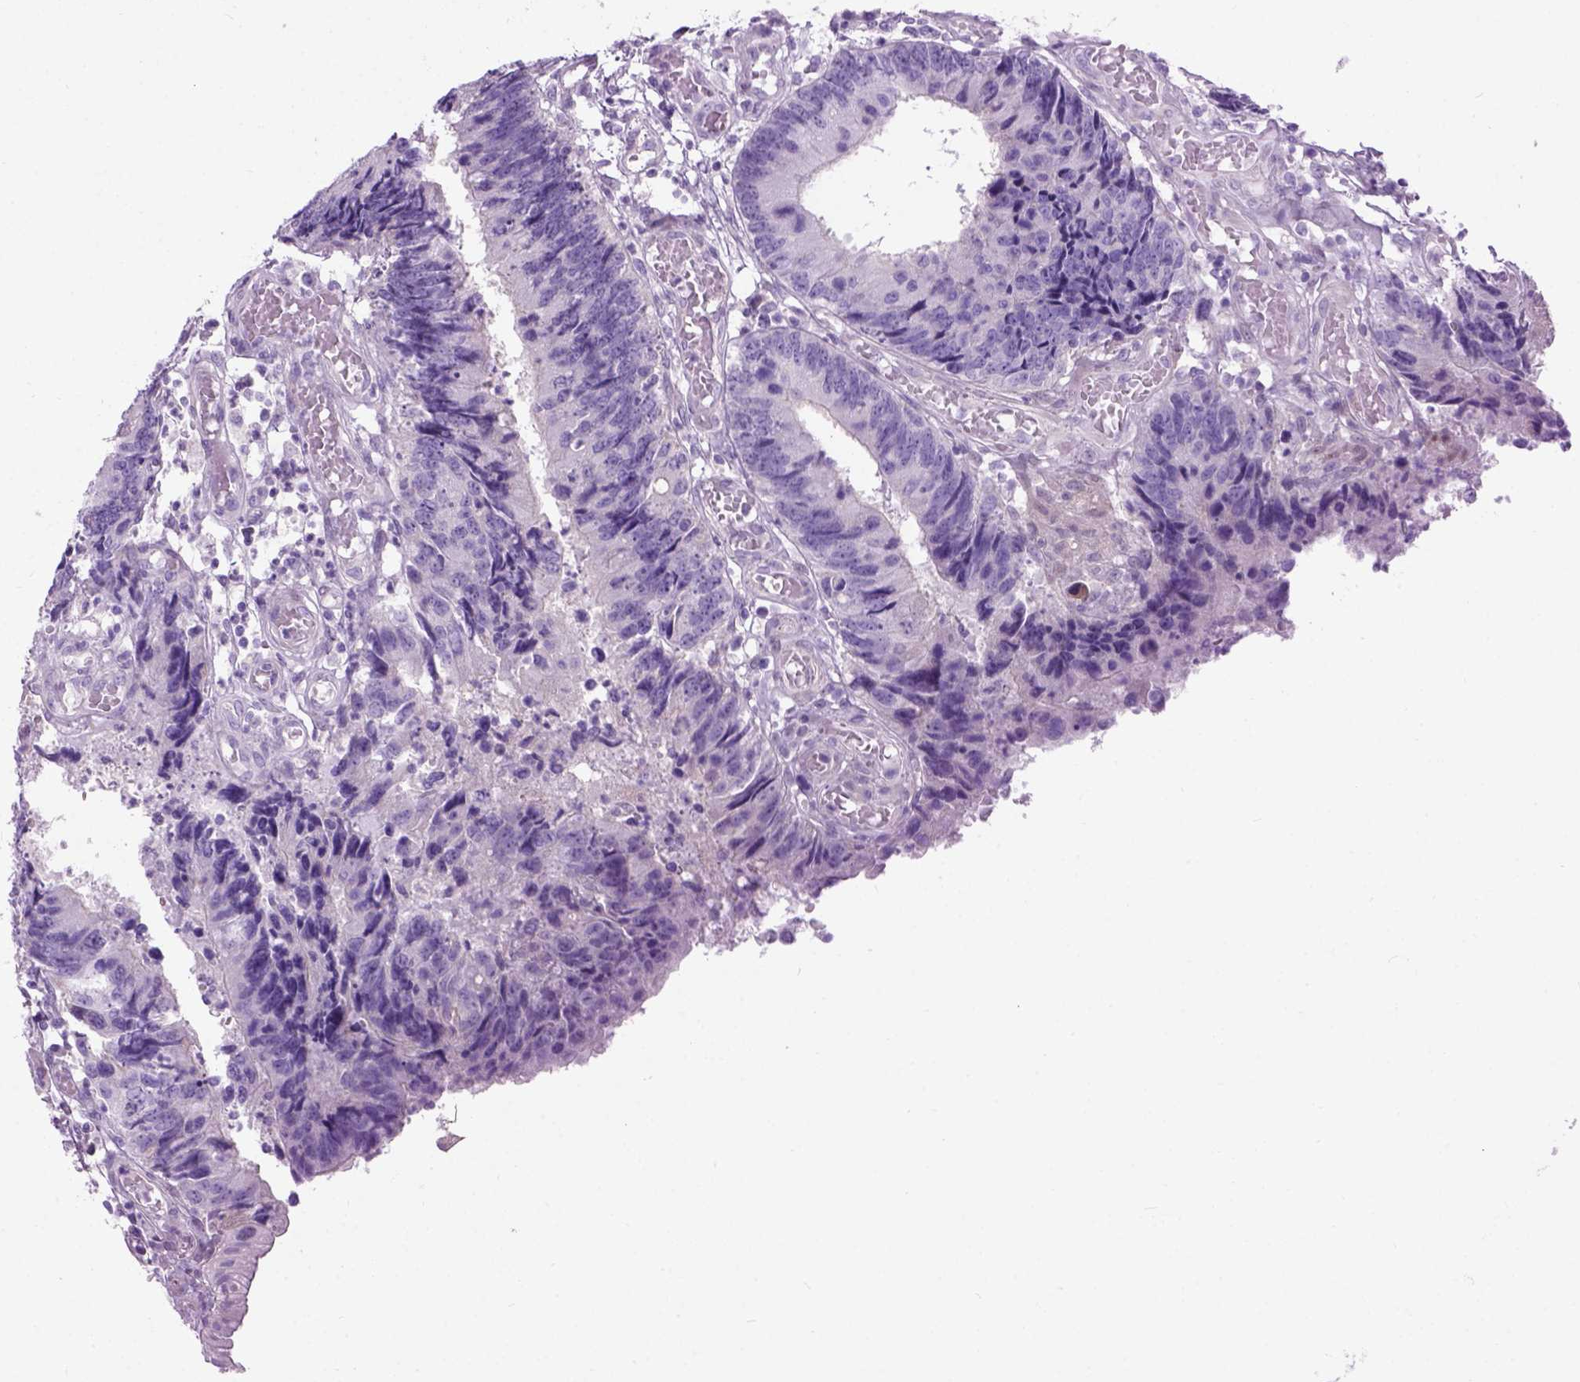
{"staining": {"intensity": "negative", "quantity": "none", "location": "none"}, "tissue": "colorectal cancer", "cell_type": "Tumor cells", "image_type": "cancer", "snomed": [{"axis": "morphology", "description": "Adenocarcinoma, NOS"}, {"axis": "topography", "description": "Colon"}], "caption": "IHC histopathology image of human colorectal cancer (adenocarcinoma) stained for a protein (brown), which reveals no positivity in tumor cells.", "gene": "GABRB2", "patient": {"sex": "female", "age": 67}}